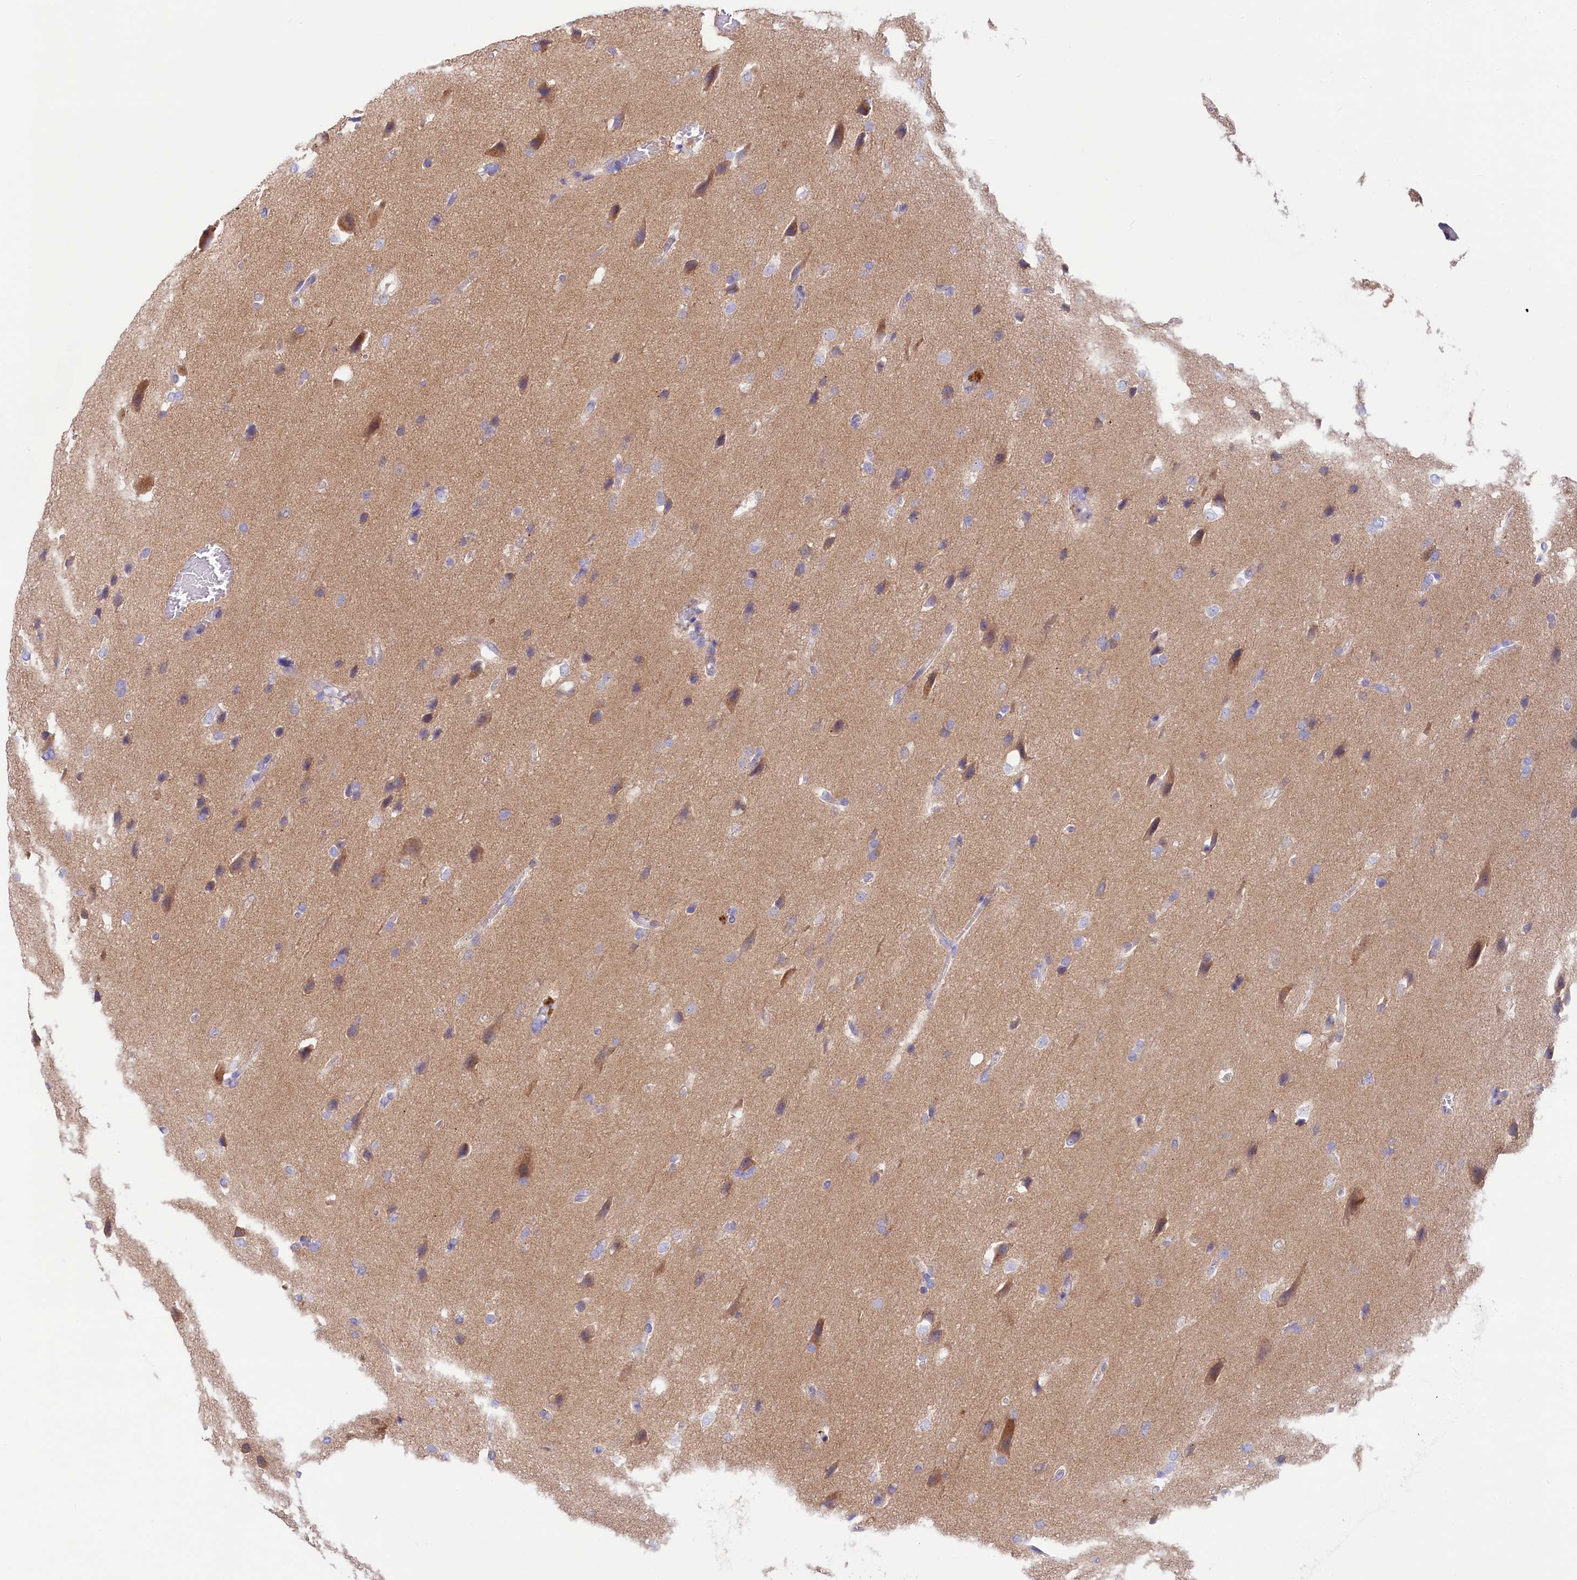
{"staining": {"intensity": "negative", "quantity": "none", "location": "none"}, "tissue": "glioma", "cell_type": "Tumor cells", "image_type": "cancer", "snomed": [{"axis": "morphology", "description": "Glioma, malignant, Low grade"}, {"axis": "topography", "description": "Brain"}], "caption": "High power microscopy image of an immunohistochemistry micrograph of malignant glioma (low-grade), revealing no significant expression in tumor cells.", "gene": "VPS26B", "patient": {"sex": "female", "age": 37}}